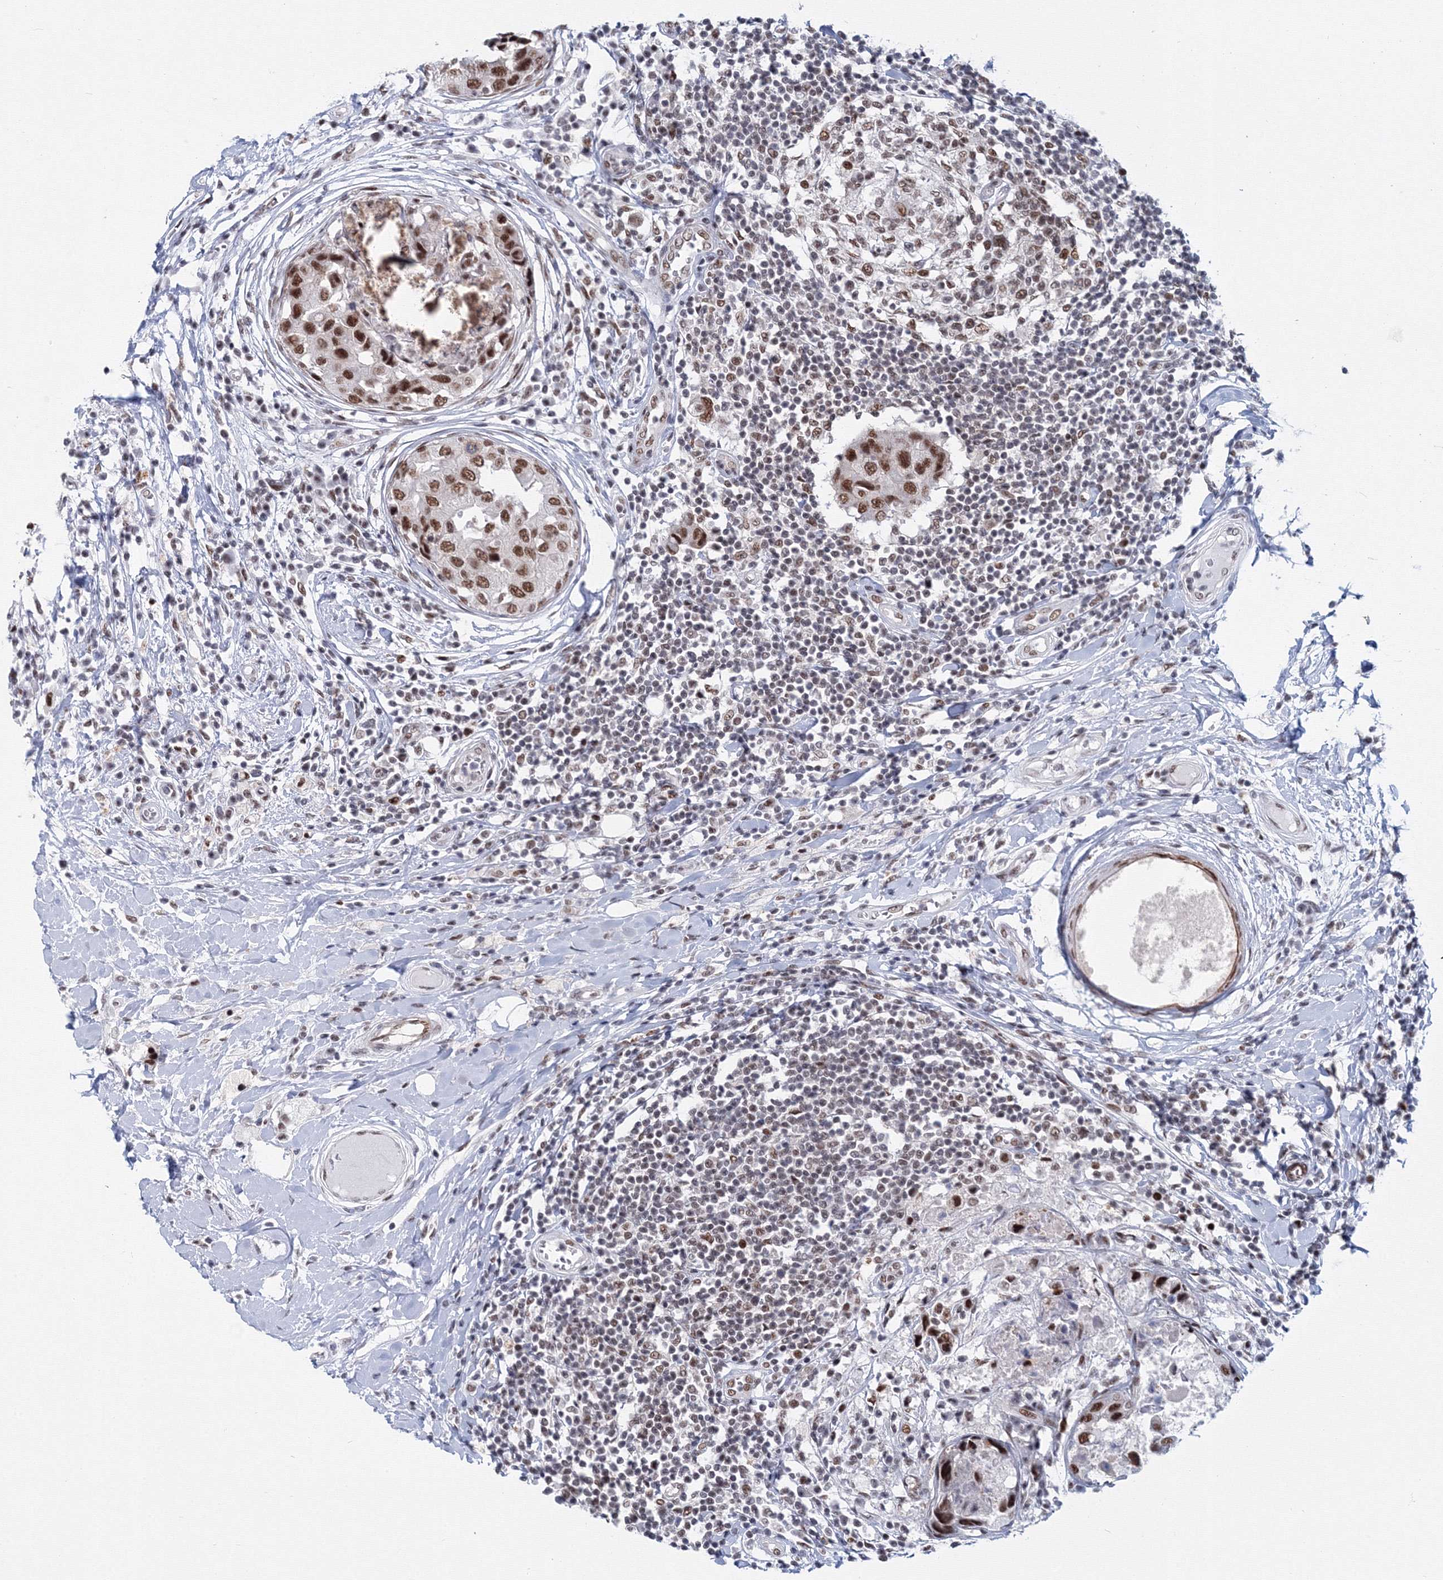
{"staining": {"intensity": "moderate", "quantity": ">75%", "location": "nuclear"}, "tissue": "breast cancer", "cell_type": "Tumor cells", "image_type": "cancer", "snomed": [{"axis": "morphology", "description": "Duct carcinoma"}, {"axis": "topography", "description": "Breast"}], "caption": "Breast intraductal carcinoma tissue displays moderate nuclear expression in about >75% of tumor cells", "gene": "SF3B6", "patient": {"sex": "female", "age": 27}}